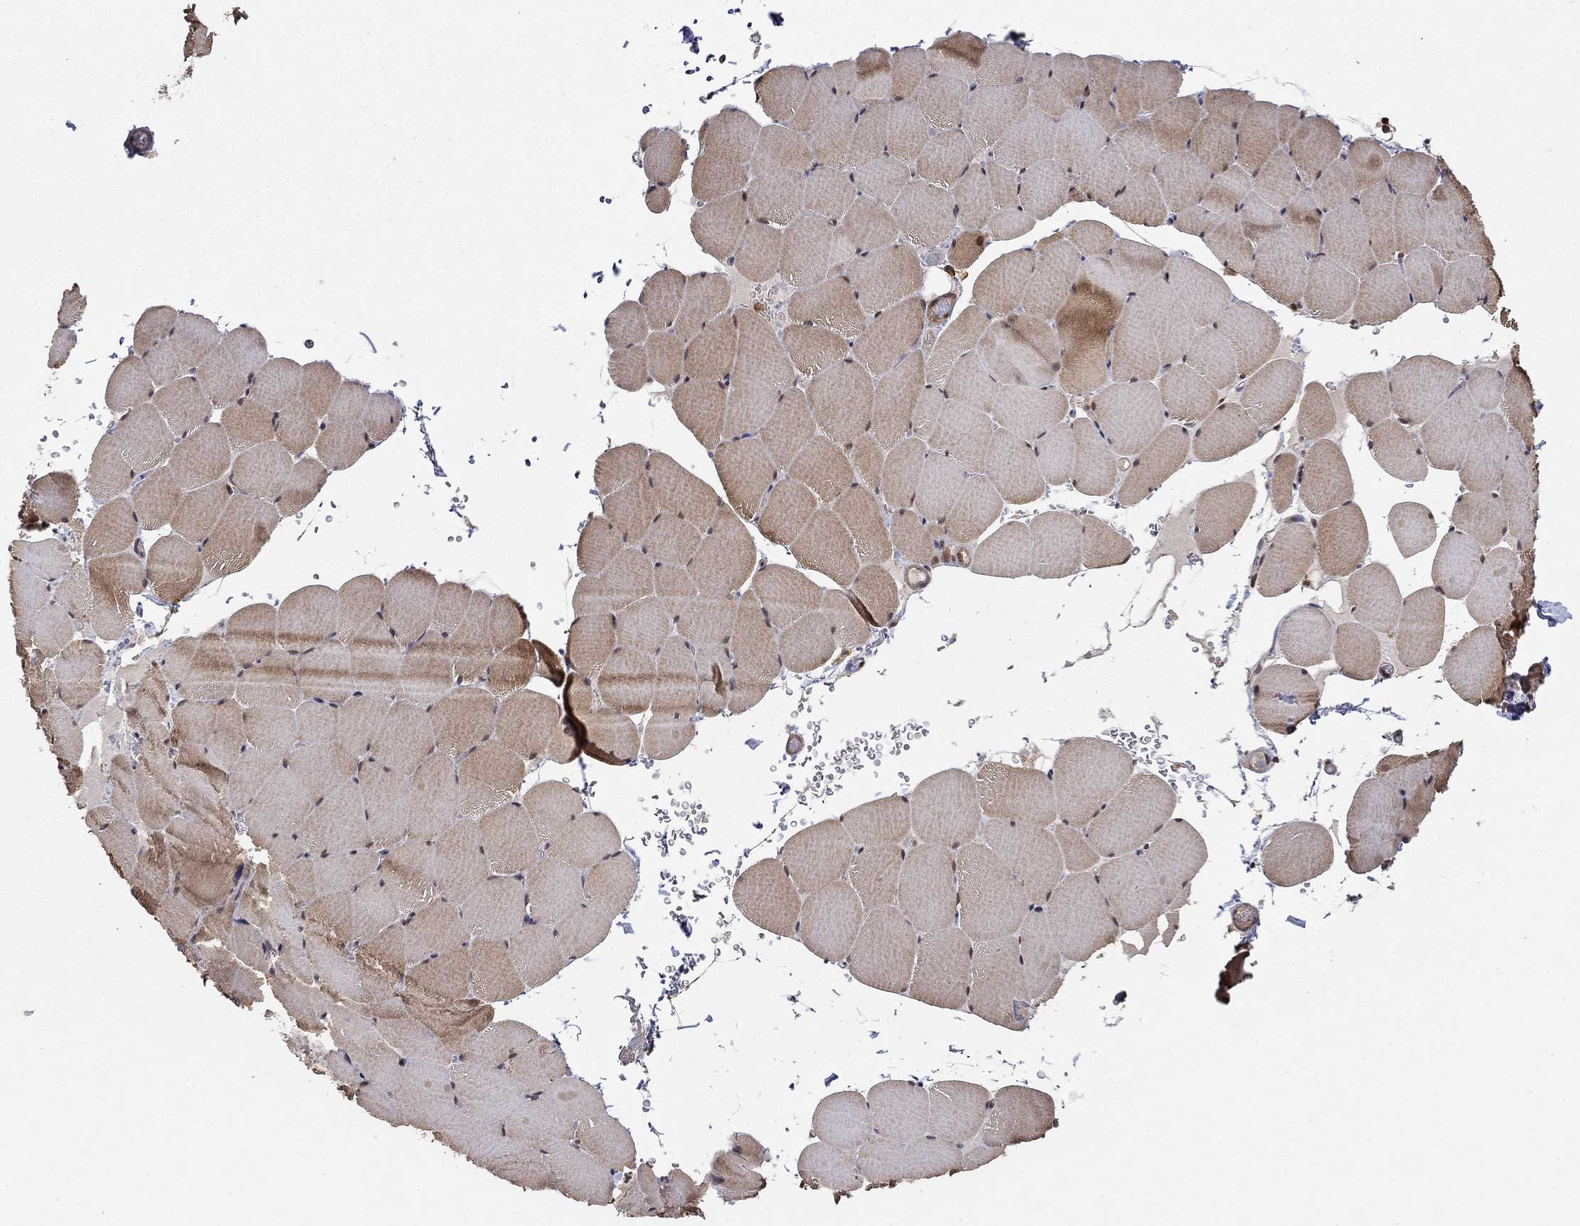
{"staining": {"intensity": "weak", "quantity": "25%-75%", "location": "cytoplasmic/membranous"}, "tissue": "skeletal muscle", "cell_type": "Myocytes", "image_type": "normal", "snomed": [{"axis": "morphology", "description": "Normal tissue, NOS"}, {"axis": "topography", "description": "Skeletal muscle"}], "caption": "A high-resolution micrograph shows immunohistochemistry (IHC) staining of benign skeletal muscle, which shows weak cytoplasmic/membranous expression in about 25%-75% of myocytes.", "gene": "CCDC66", "patient": {"sex": "female", "age": 37}}